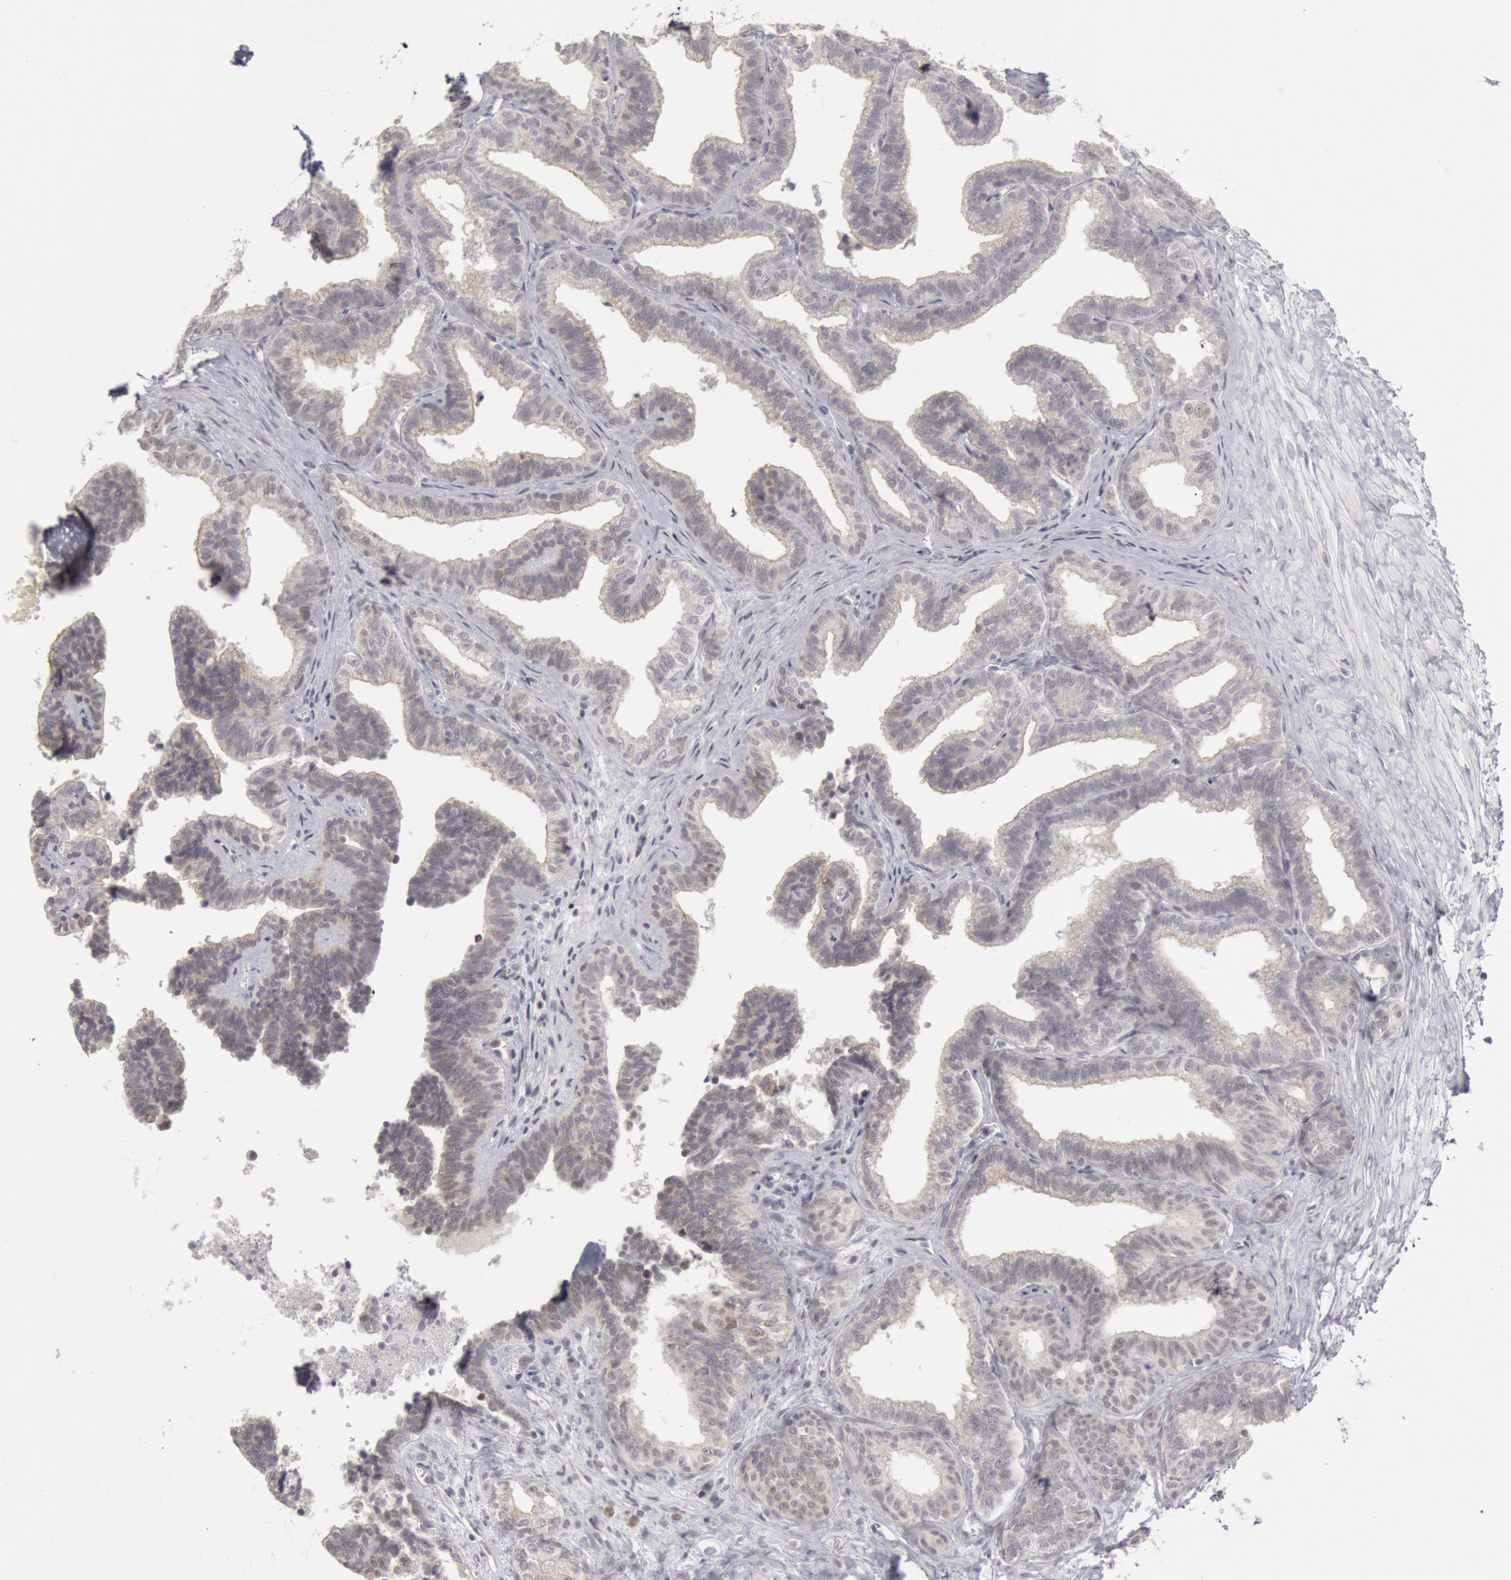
{"staining": {"intensity": "weak", "quantity": "25%-75%", "location": "cytoplasmic/membranous"}, "tissue": "seminal vesicle", "cell_type": "Glandular cells", "image_type": "normal", "snomed": [{"axis": "morphology", "description": "Normal tissue, NOS"}, {"axis": "topography", "description": "Seminal veicle"}], "caption": "Seminal vesicle stained with a brown dye exhibits weak cytoplasmic/membranous positive staining in about 25%-75% of glandular cells.", "gene": "JOSD1", "patient": {"sex": "male", "age": 26}}